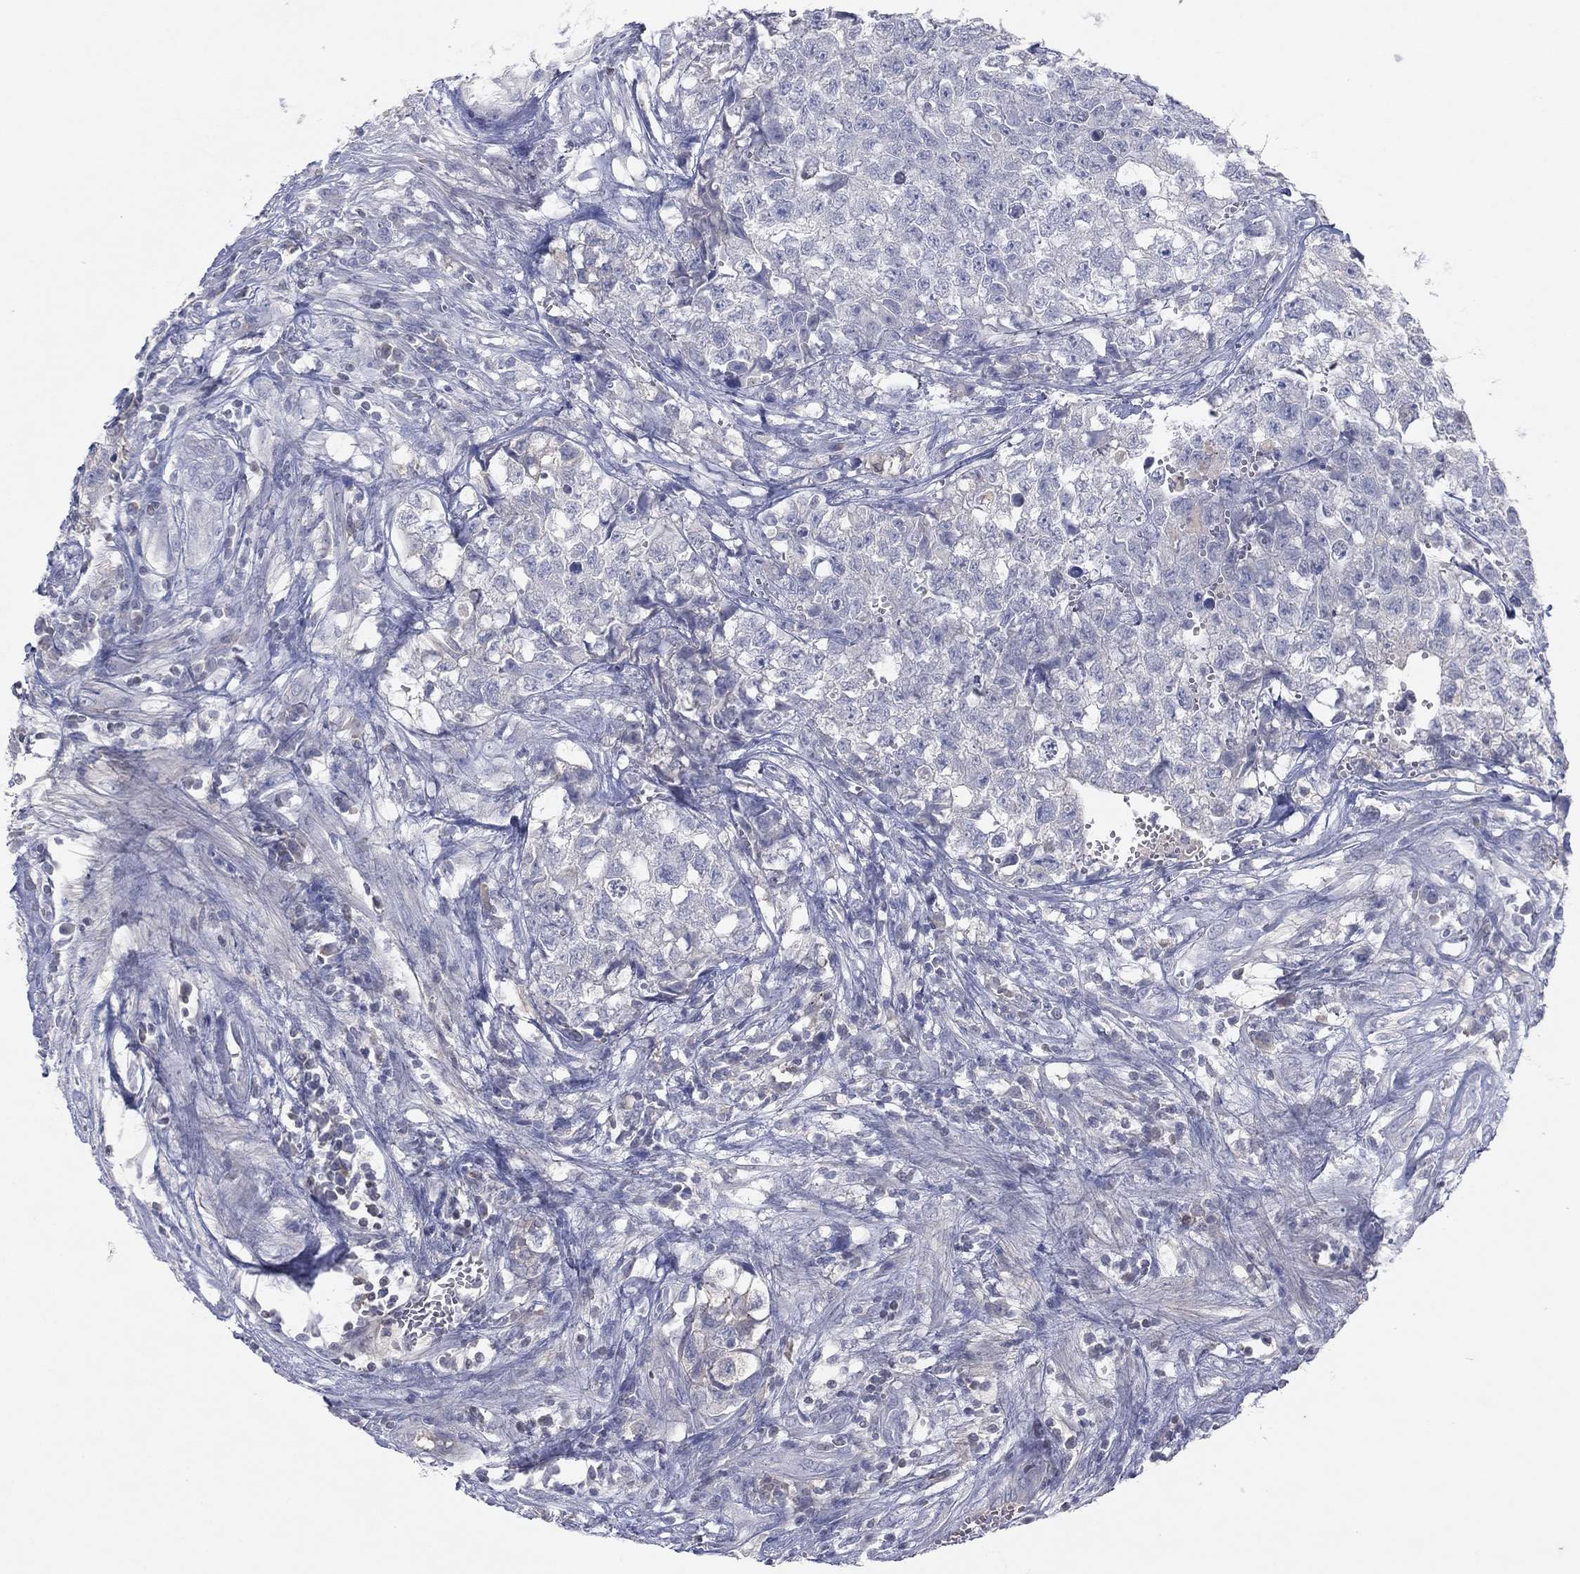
{"staining": {"intensity": "negative", "quantity": "none", "location": "none"}, "tissue": "testis cancer", "cell_type": "Tumor cells", "image_type": "cancer", "snomed": [{"axis": "morphology", "description": "Seminoma, NOS"}, {"axis": "morphology", "description": "Carcinoma, Embryonal, NOS"}, {"axis": "topography", "description": "Testis"}], "caption": "High magnification brightfield microscopy of testis cancer stained with DAB (3,3'-diaminobenzidine) (brown) and counterstained with hematoxylin (blue): tumor cells show no significant positivity. Nuclei are stained in blue.", "gene": "CPT1B", "patient": {"sex": "male", "age": 22}}